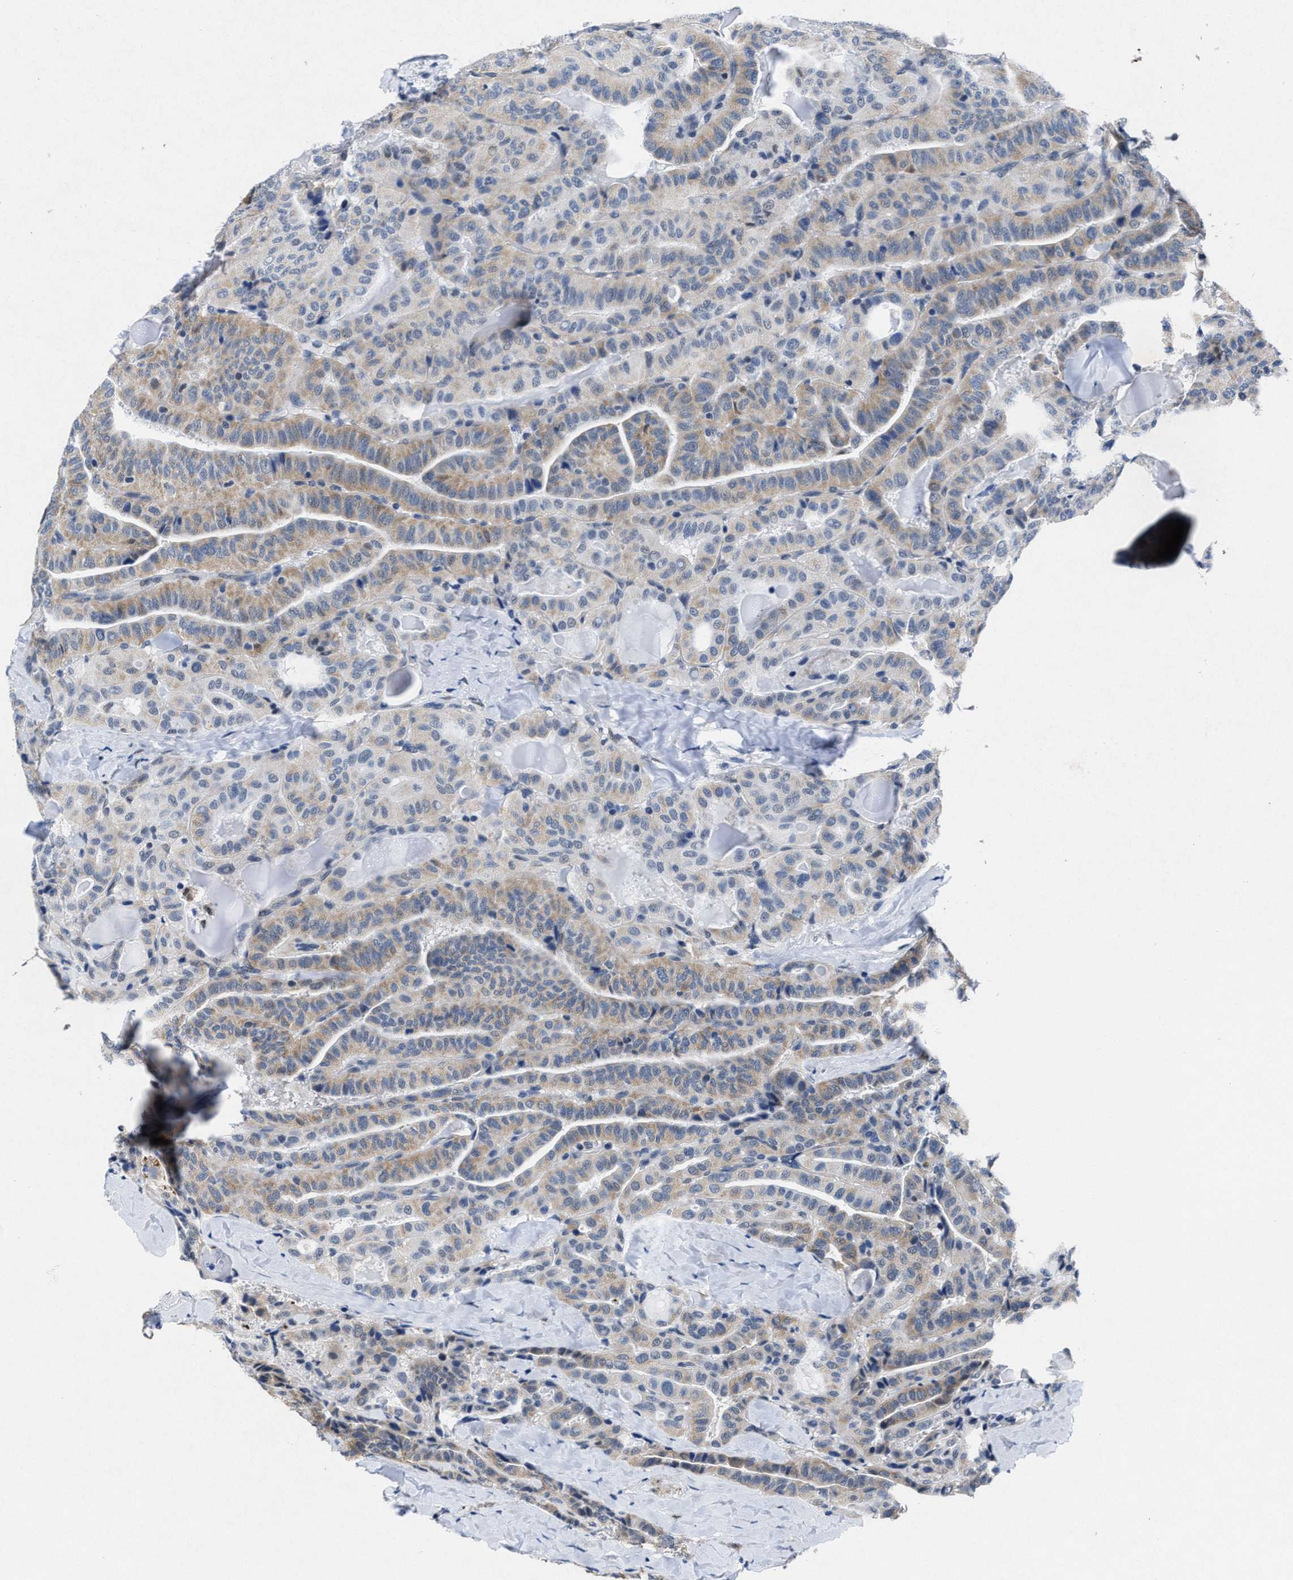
{"staining": {"intensity": "weak", "quantity": ">75%", "location": "cytoplasmic/membranous"}, "tissue": "thyroid cancer", "cell_type": "Tumor cells", "image_type": "cancer", "snomed": [{"axis": "morphology", "description": "Papillary adenocarcinoma, NOS"}, {"axis": "topography", "description": "Thyroid gland"}], "caption": "There is low levels of weak cytoplasmic/membranous positivity in tumor cells of thyroid cancer (papillary adenocarcinoma), as demonstrated by immunohistochemical staining (brown color).", "gene": "ID3", "patient": {"sex": "male", "age": 77}}